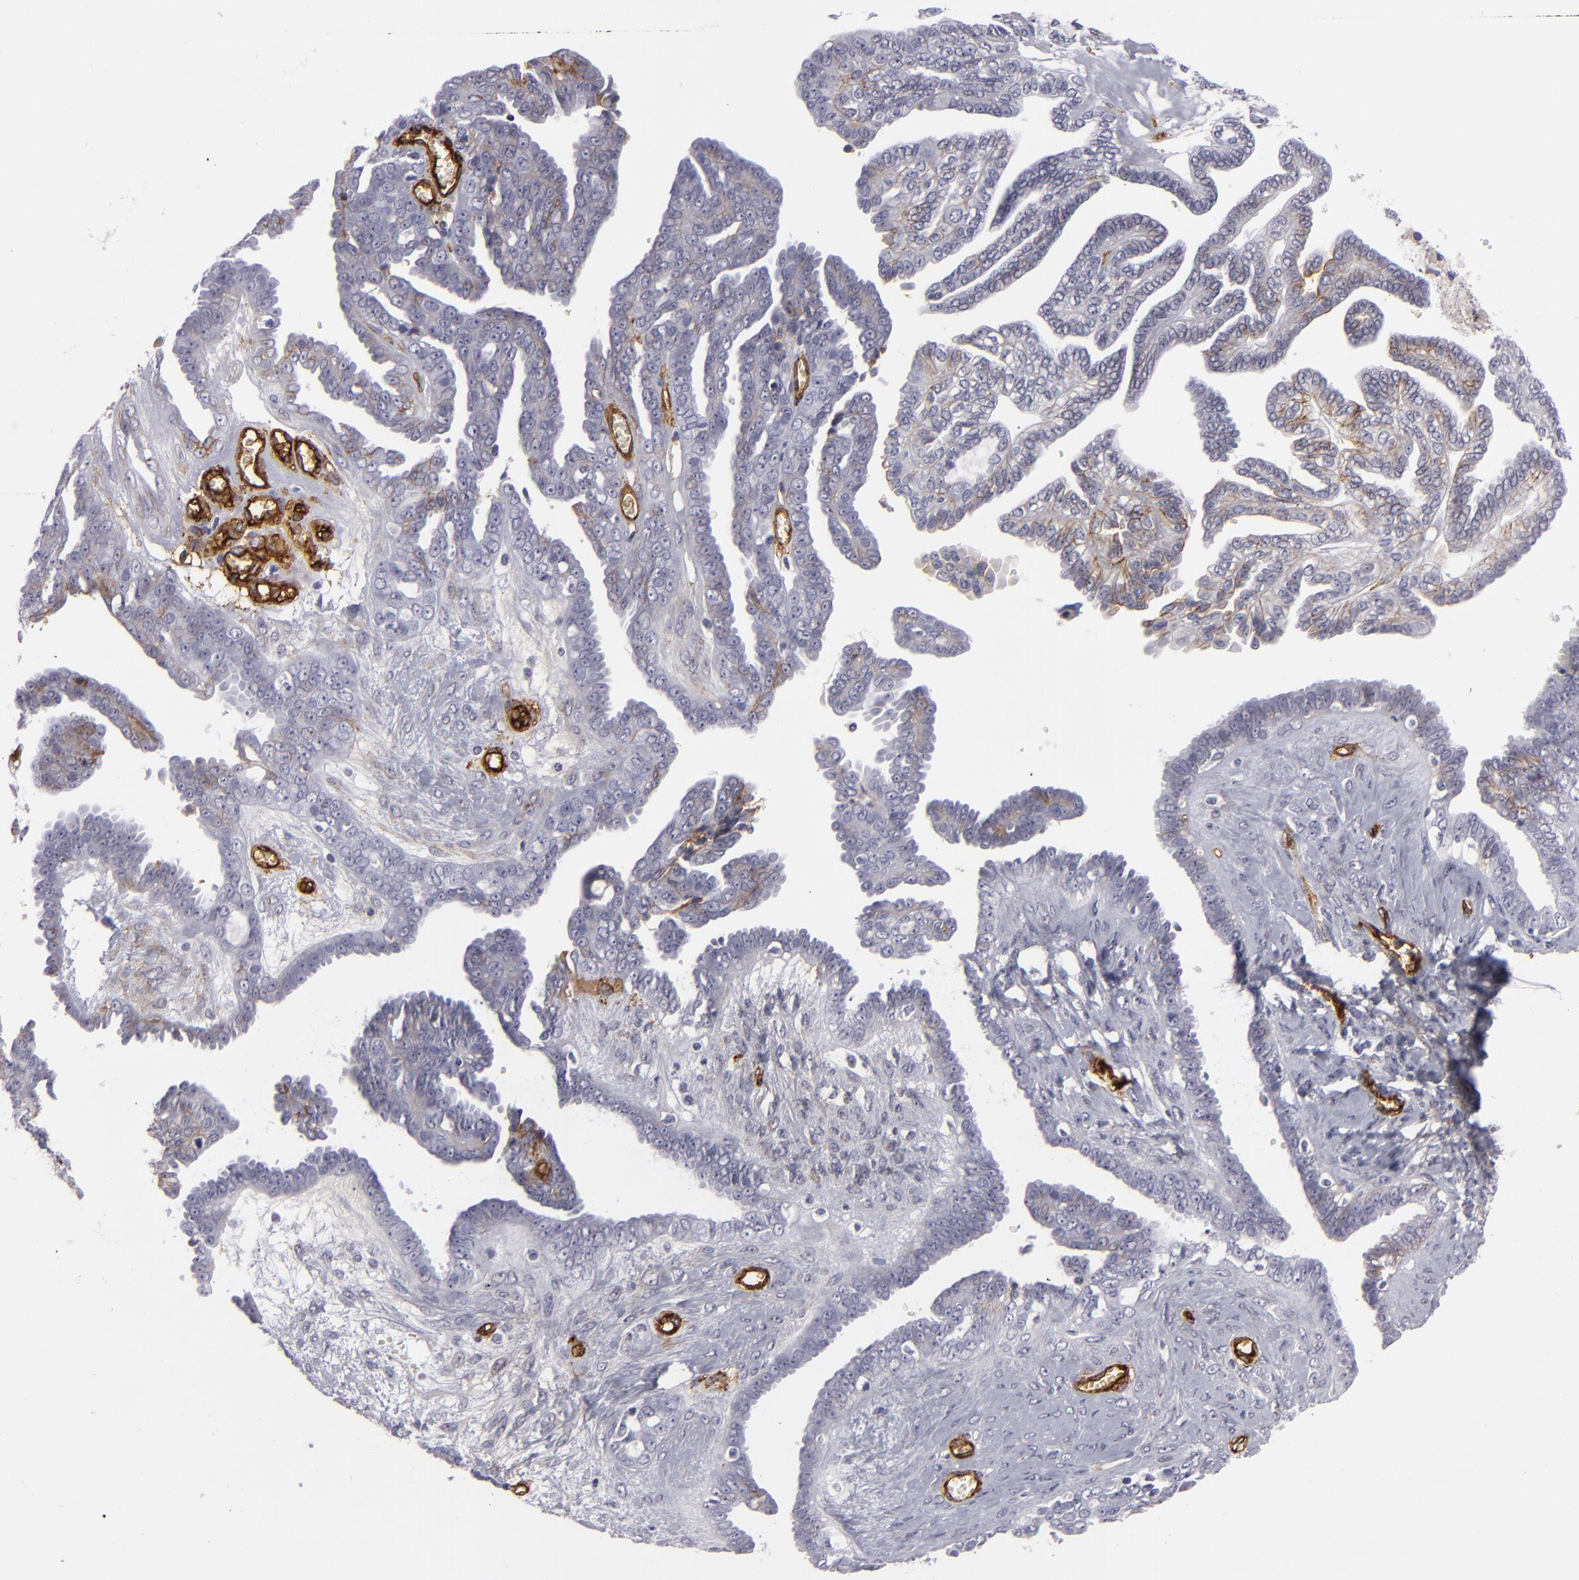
{"staining": {"intensity": "negative", "quantity": "none", "location": "none"}, "tissue": "ovarian cancer", "cell_type": "Tumor cells", "image_type": "cancer", "snomed": [{"axis": "morphology", "description": "Cystadenocarcinoma, serous, NOS"}, {"axis": "topography", "description": "Ovary"}], "caption": "This image is of serous cystadenocarcinoma (ovarian) stained with immunohistochemistry (IHC) to label a protein in brown with the nuclei are counter-stained blue. There is no staining in tumor cells.", "gene": "MCAM", "patient": {"sex": "female", "age": 71}}